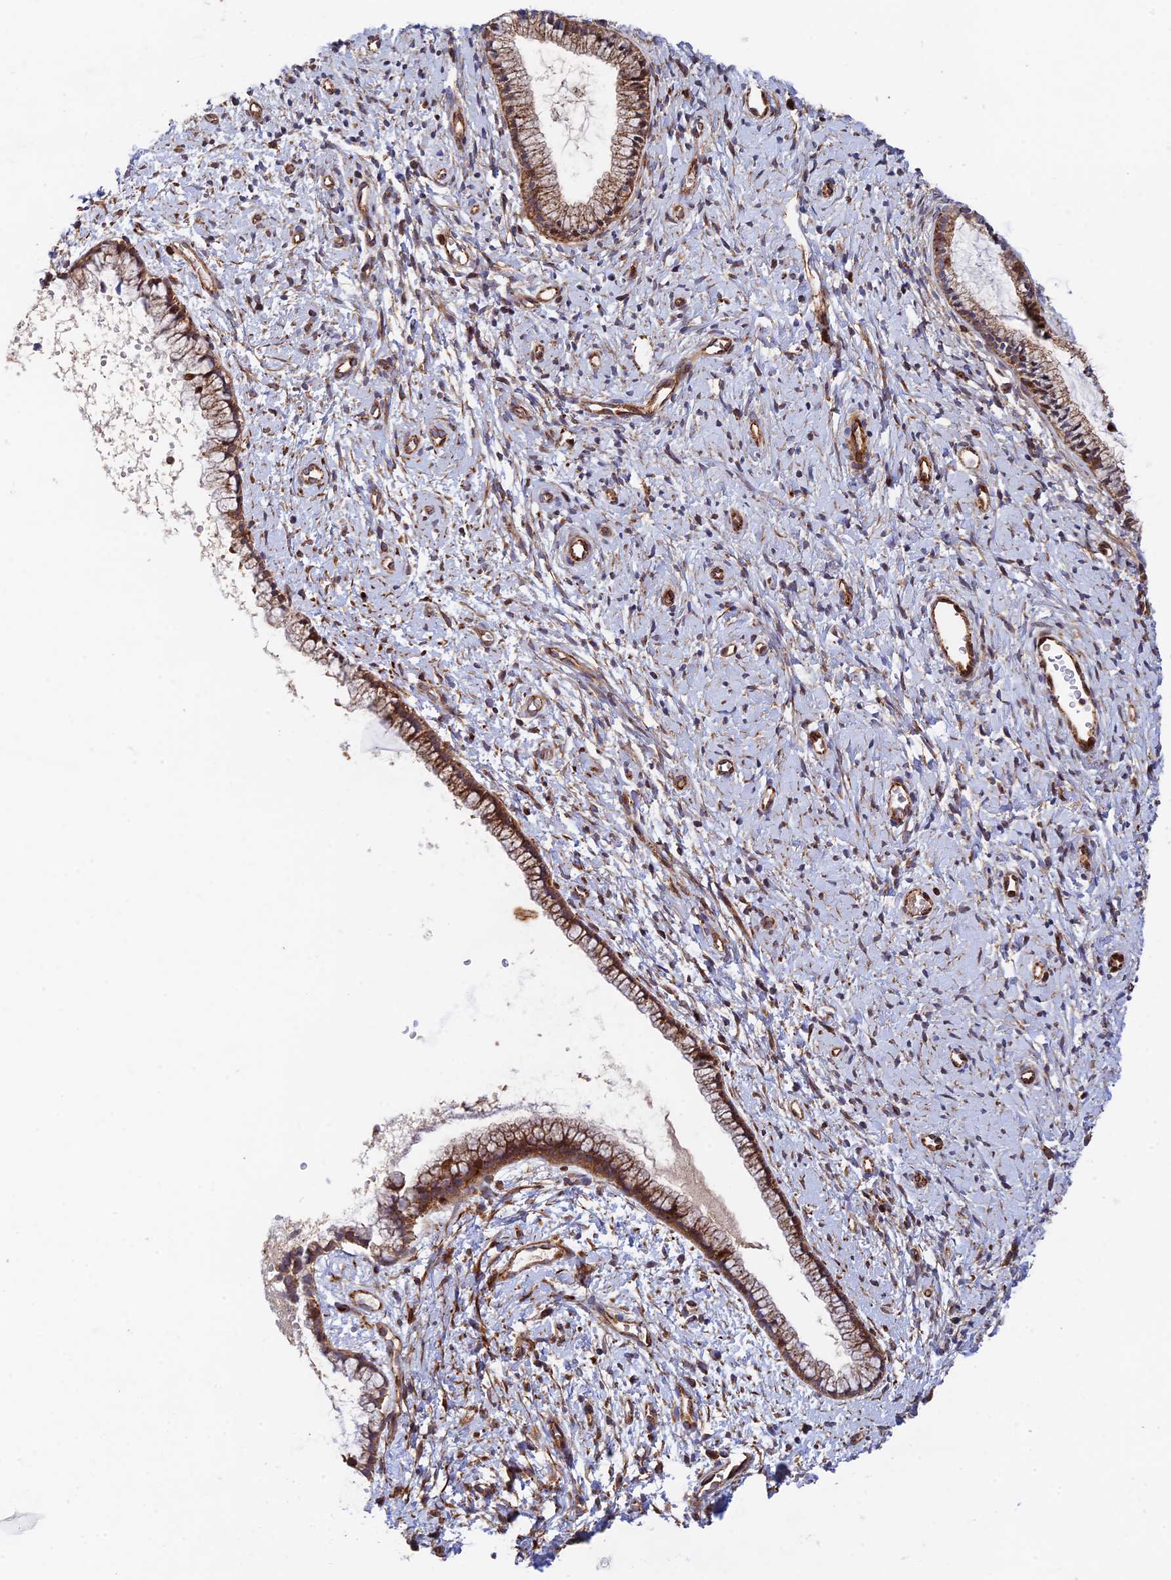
{"staining": {"intensity": "moderate", "quantity": ">75%", "location": "cytoplasmic/membranous"}, "tissue": "cervix", "cell_type": "Glandular cells", "image_type": "normal", "snomed": [{"axis": "morphology", "description": "Normal tissue, NOS"}, {"axis": "topography", "description": "Cervix"}], "caption": "Immunohistochemical staining of unremarkable human cervix reveals medium levels of moderate cytoplasmic/membranous expression in approximately >75% of glandular cells. The protein of interest is shown in brown color, while the nuclei are stained blue.", "gene": "PPP2R3C", "patient": {"sex": "female", "age": 57}}